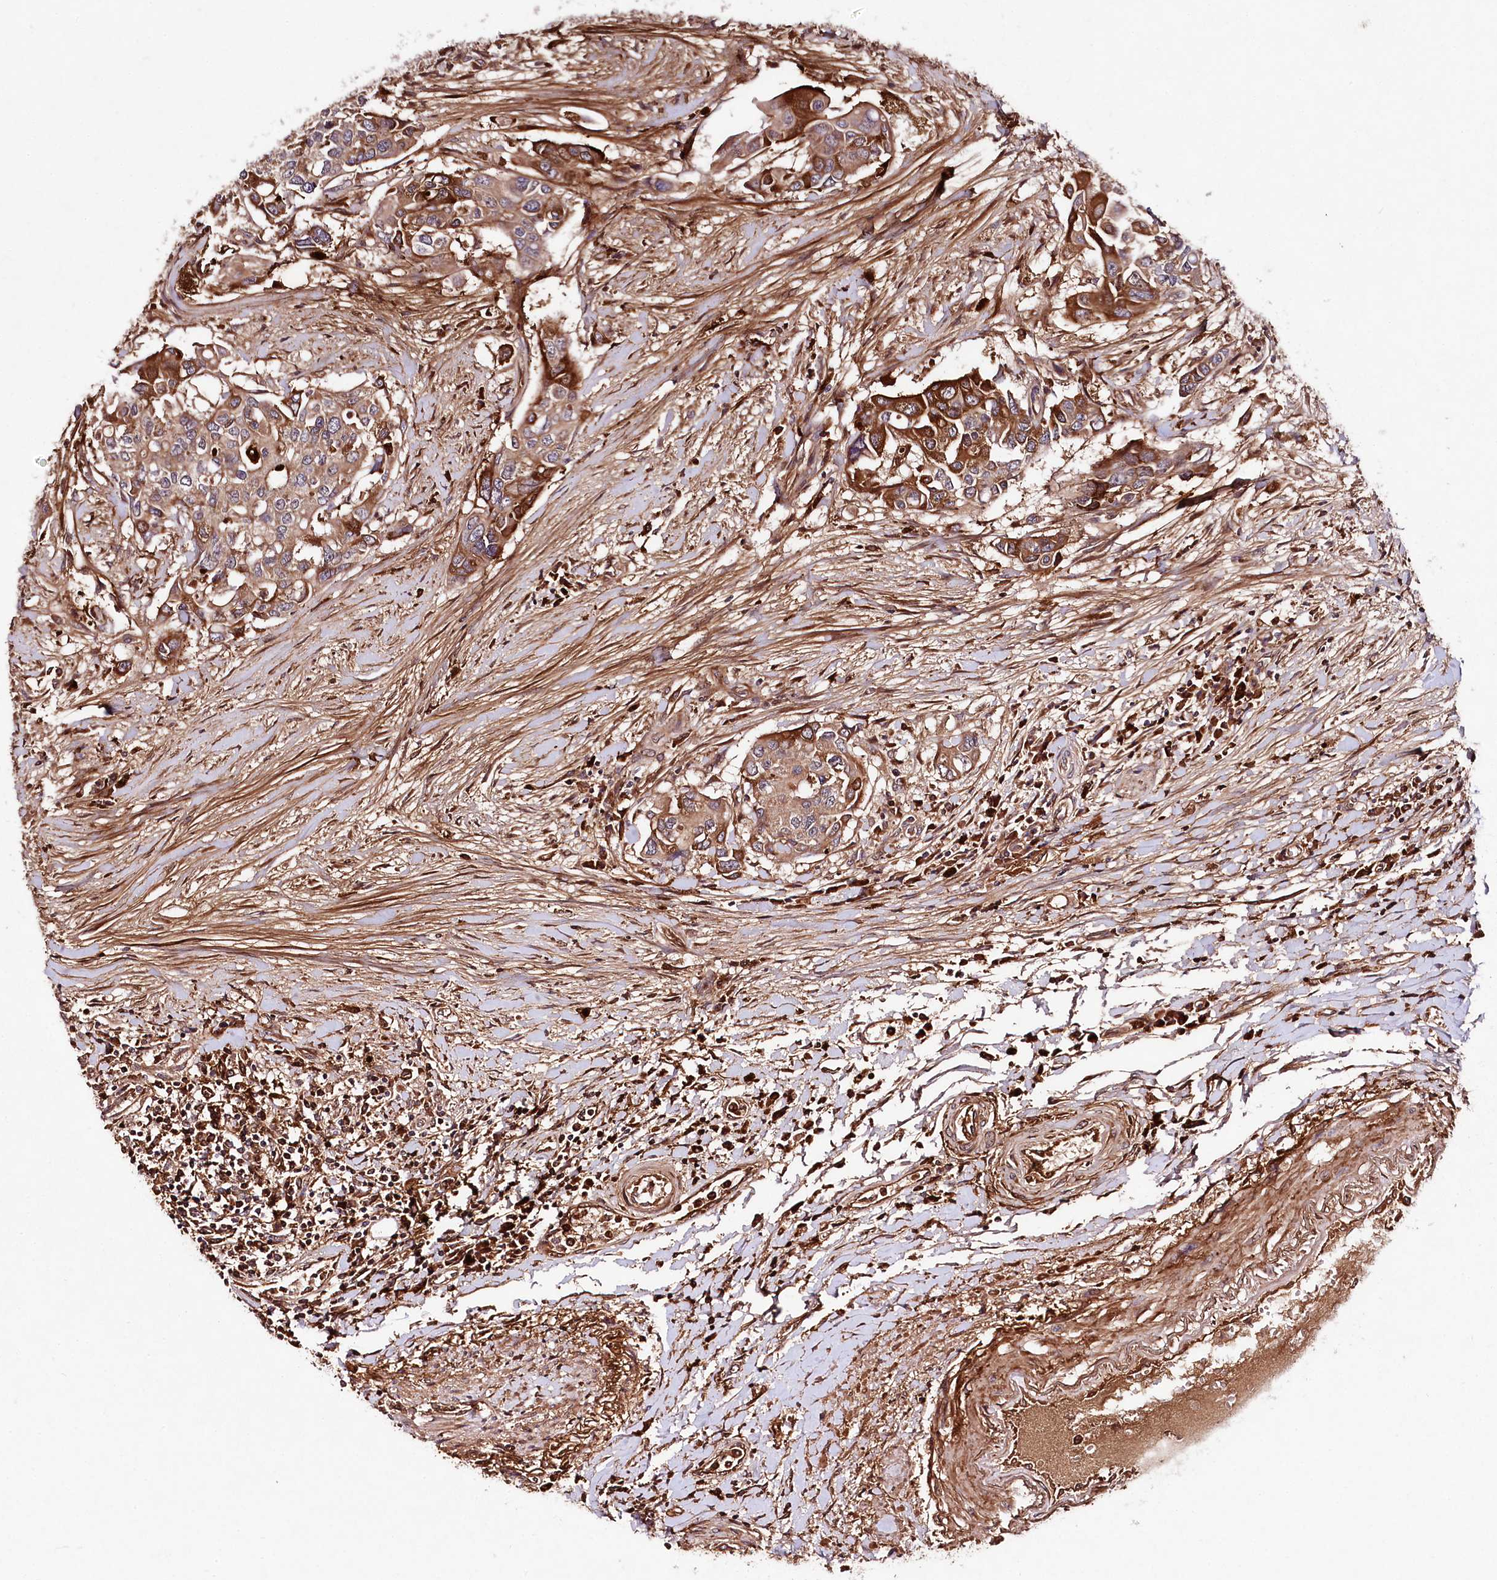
{"staining": {"intensity": "moderate", "quantity": "25%-75%", "location": "cytoplasmic/membranous"}, "tissue": "colorectal cancer", "cell_type": "Tumor cells", "image_type": "cancer", "snomed": [{"axis": "morphology", "description": "Adenocarcinoma, NOS"}, {"axis": "topography", "description": "Colon"}], "caption": "The photomicrograph demonstrates staining of colorectal cancer (adenocarcinoma), revealing moderate cytoplasmic/membranous protein staining (brown color) within tumor cells.", "gene": "TNPO3", "patient": {"sex": "male", "age": 77}}